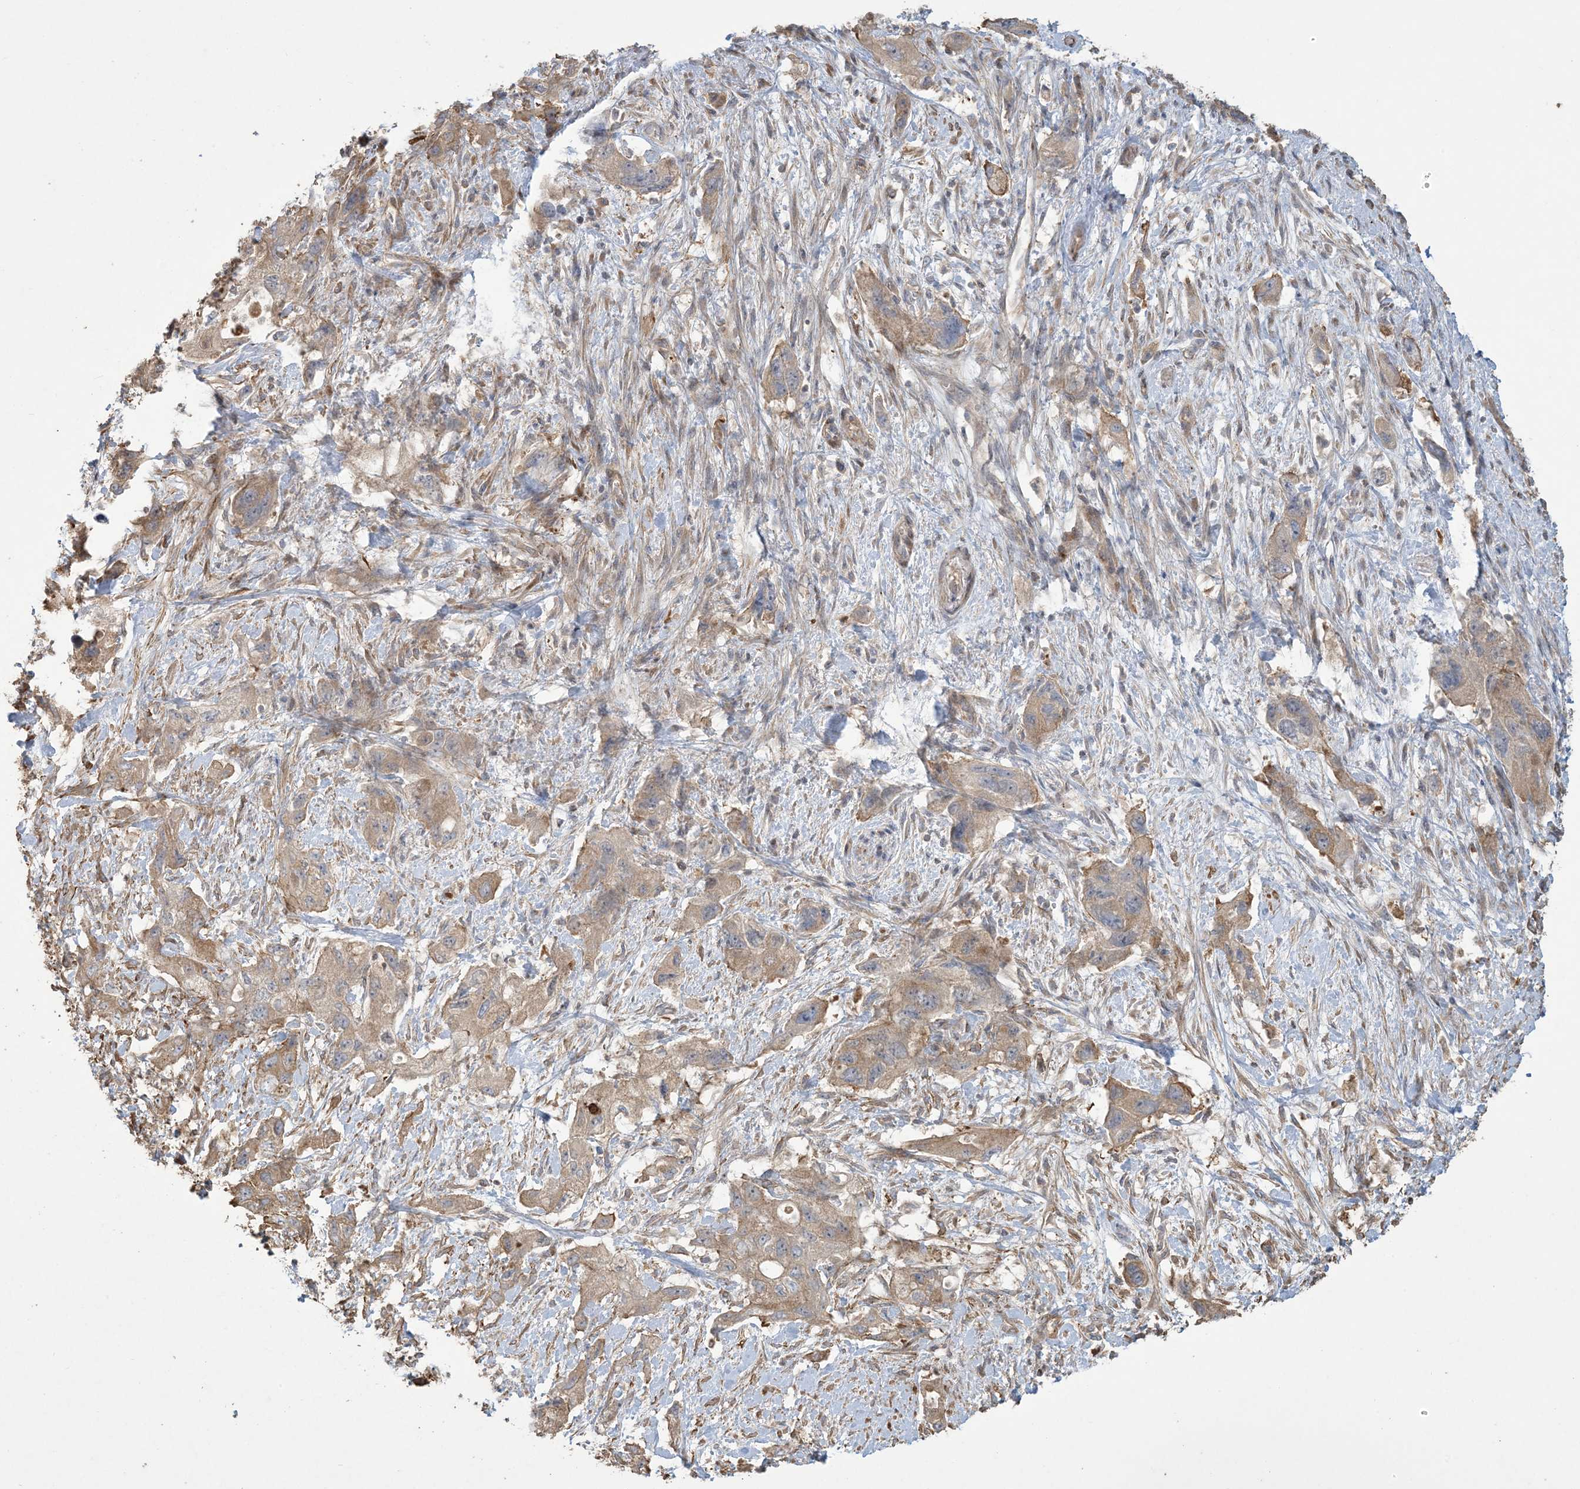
{"staining": {"intensity": "weak", "quantity": ">75%", "location": "cytoplasmic/membranous"}, "tissue": "pancreatic cancer", "cell_type": "Tumor cells", "image_type": "cancer", "snomed": [{"axis": "morphology", "description": "Adenocarcinoma, NOS"}, {"axis": "topography", "description": "Pancreas"}], "caption": "Brown immunohistochemical staining in human pancreatic cancer displays weak cytoplasmic/membranous staining in about >75% of tumor cells.", "gene": "KLHL18", "patient": {"sex": "female", "age": 73}}